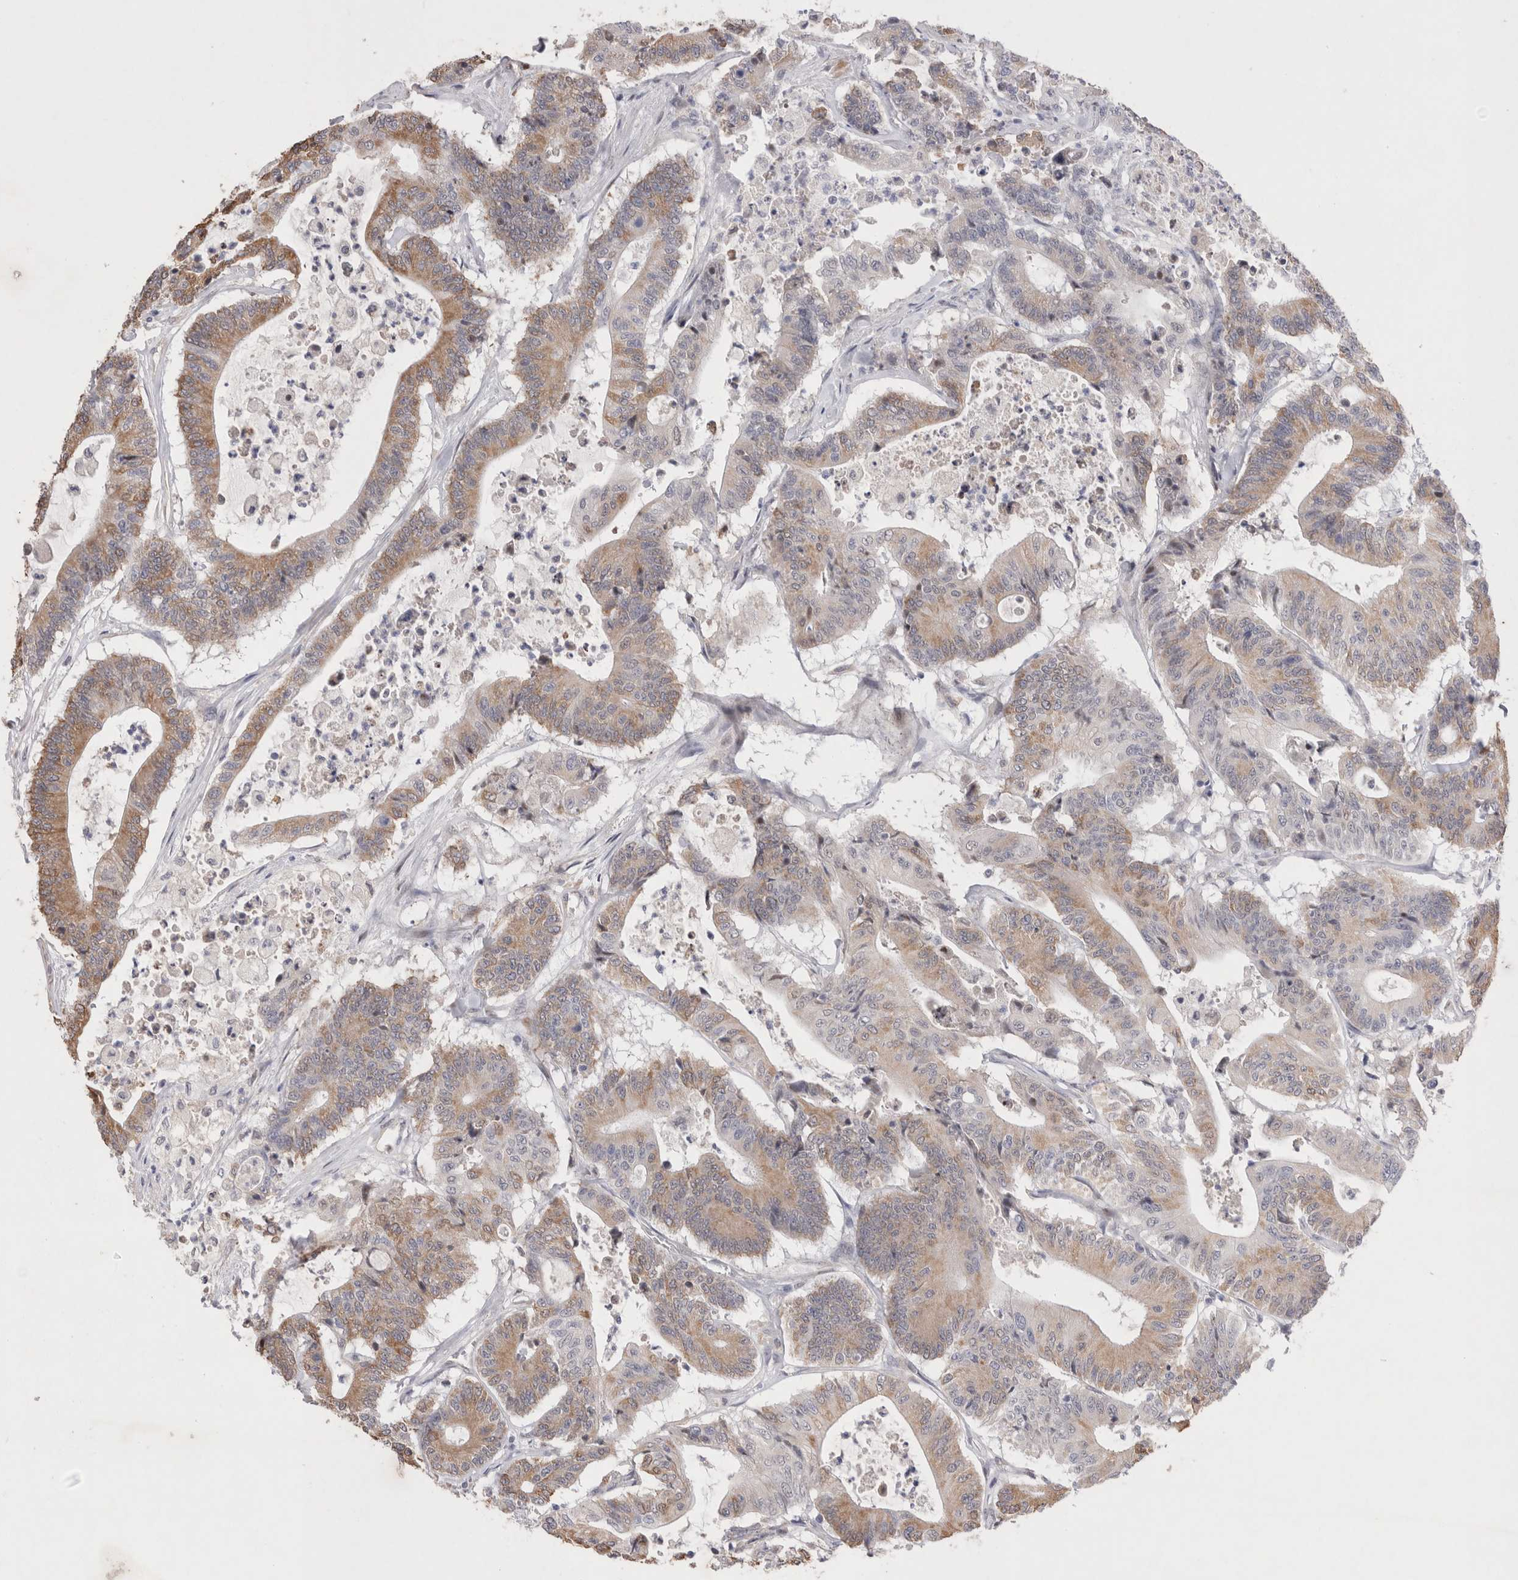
{"staining": {"intensity": "moderate", "quantity": "25%-75%", "location": "cytoplasmic/membranous"}, "tissue": "colorectal cancer", "cell_type": "Tumor cells", "image_type": "cancer", "snomed": [{"axis": "morphology", "description": "Adenocarcinoma, NOS"}, {"axis": "topography", "description": "Colon"}], "caption": "There is medium levels of moderate cytoplasmic/membranous staining in tumor cells of adenocarcinoma (colorectal), as demonstrated by immunohistochemical staining (brown color).", "gene": "GIMAP6", "patient": {"sex": "female", "age": 84}}